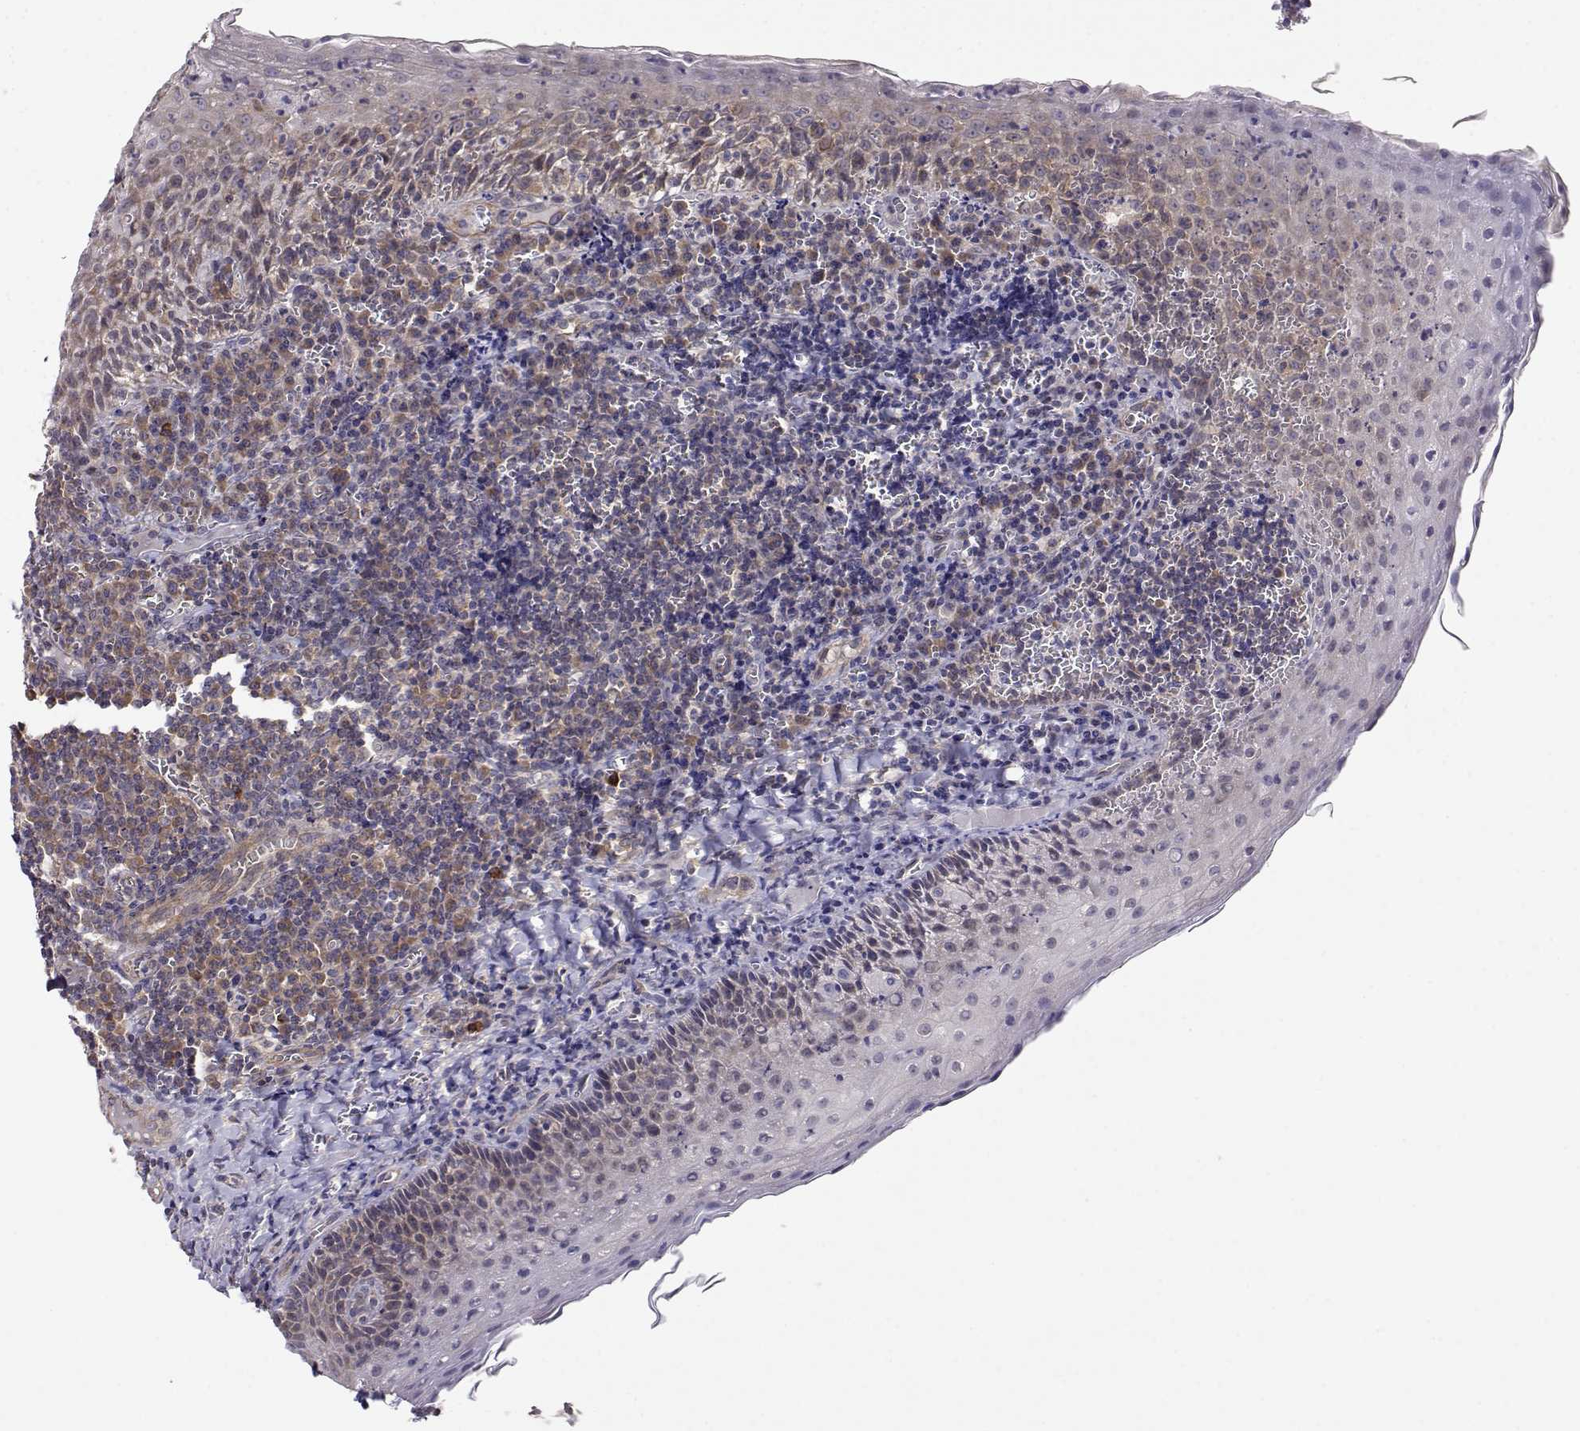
{"staining": {"intensity": "weak", "quantity": "25%-75%", "location": "cytoplasmic/membranous"}, "tissue": "tonsil", "cell_type": "Germinal center cells", "image_type": "normal", "snomed": [{"axis": "morphology", "description": "Normal tissue, NOS"}, {"axis": "morphology", "description": "Inflammation, NOS"}, {"axis": "topography", "description": "Tonsil"}], "caption": "IHC micrograph of unremarkable tonsil: human tonsil stained using IHC displays low levels of weak protein expression localized specifically in the cytoplasmic/membranous of germinal center cells, appearing as a cytoplasmic/membranous brown color.", "gene": "PAIP1", "patient": {"sex": "female", "age": 31}}